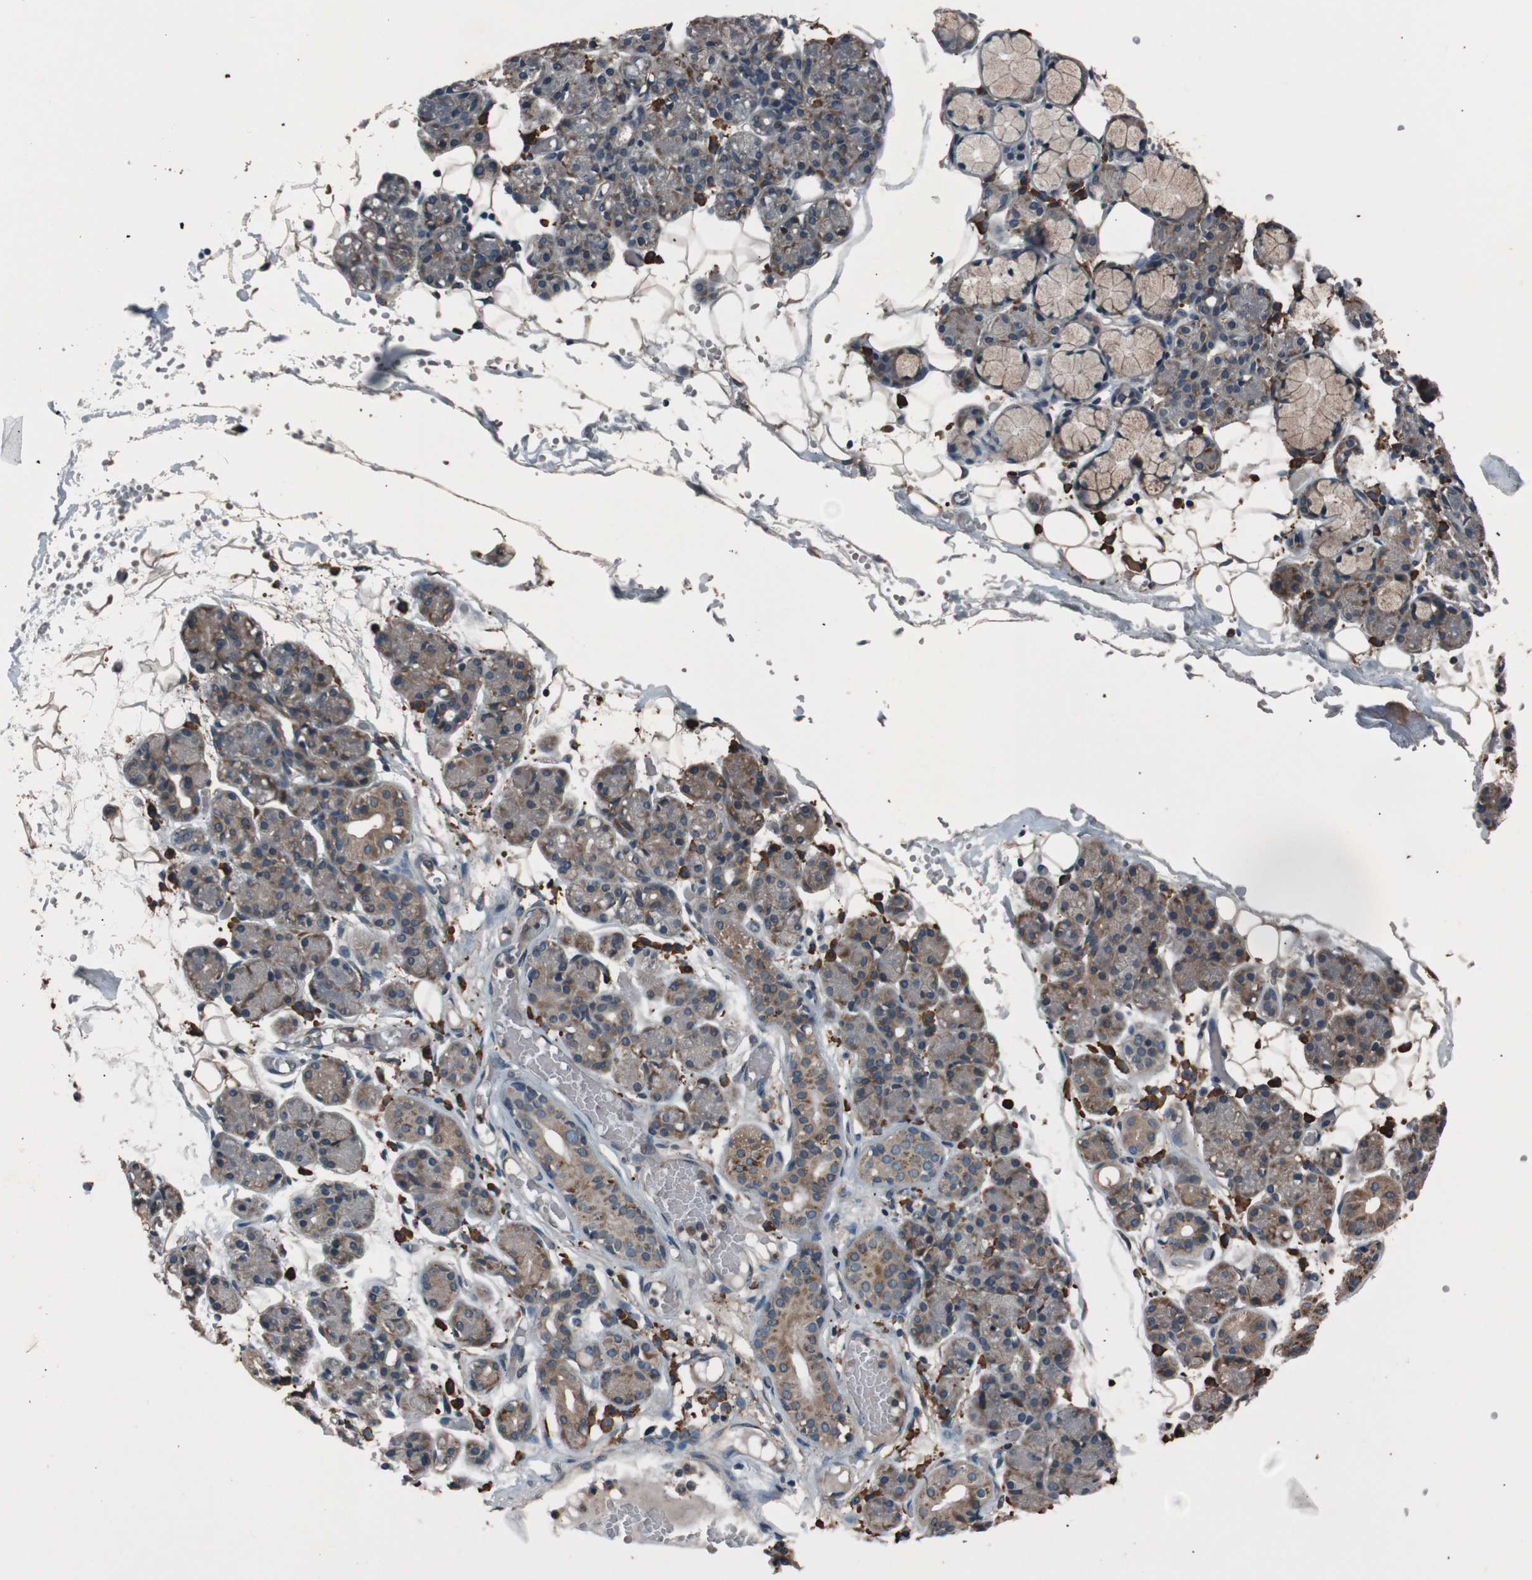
{"staining": {"intensity": "moderate", "quantity": "25%-75%", "location": "cytoplasmic/membranous"}, "tissue": "salivary gland", "cell_type": "Glandular cells", "image_type": "normal", "snomed": [{"axis": "morphology", "description": "Normal tissue, NOS"}, {"axis": "topography", "description": "Salivary gland"}], "caption": "High-power microscopy captured an IHC histopathology image of benign salivary gland, revealing moderate cytoplasmic/membranous positivity in about 25%-75% of glandular cells.", "gene": "SIGMAR1", "patient": {"sex": "male", "age": 63}}